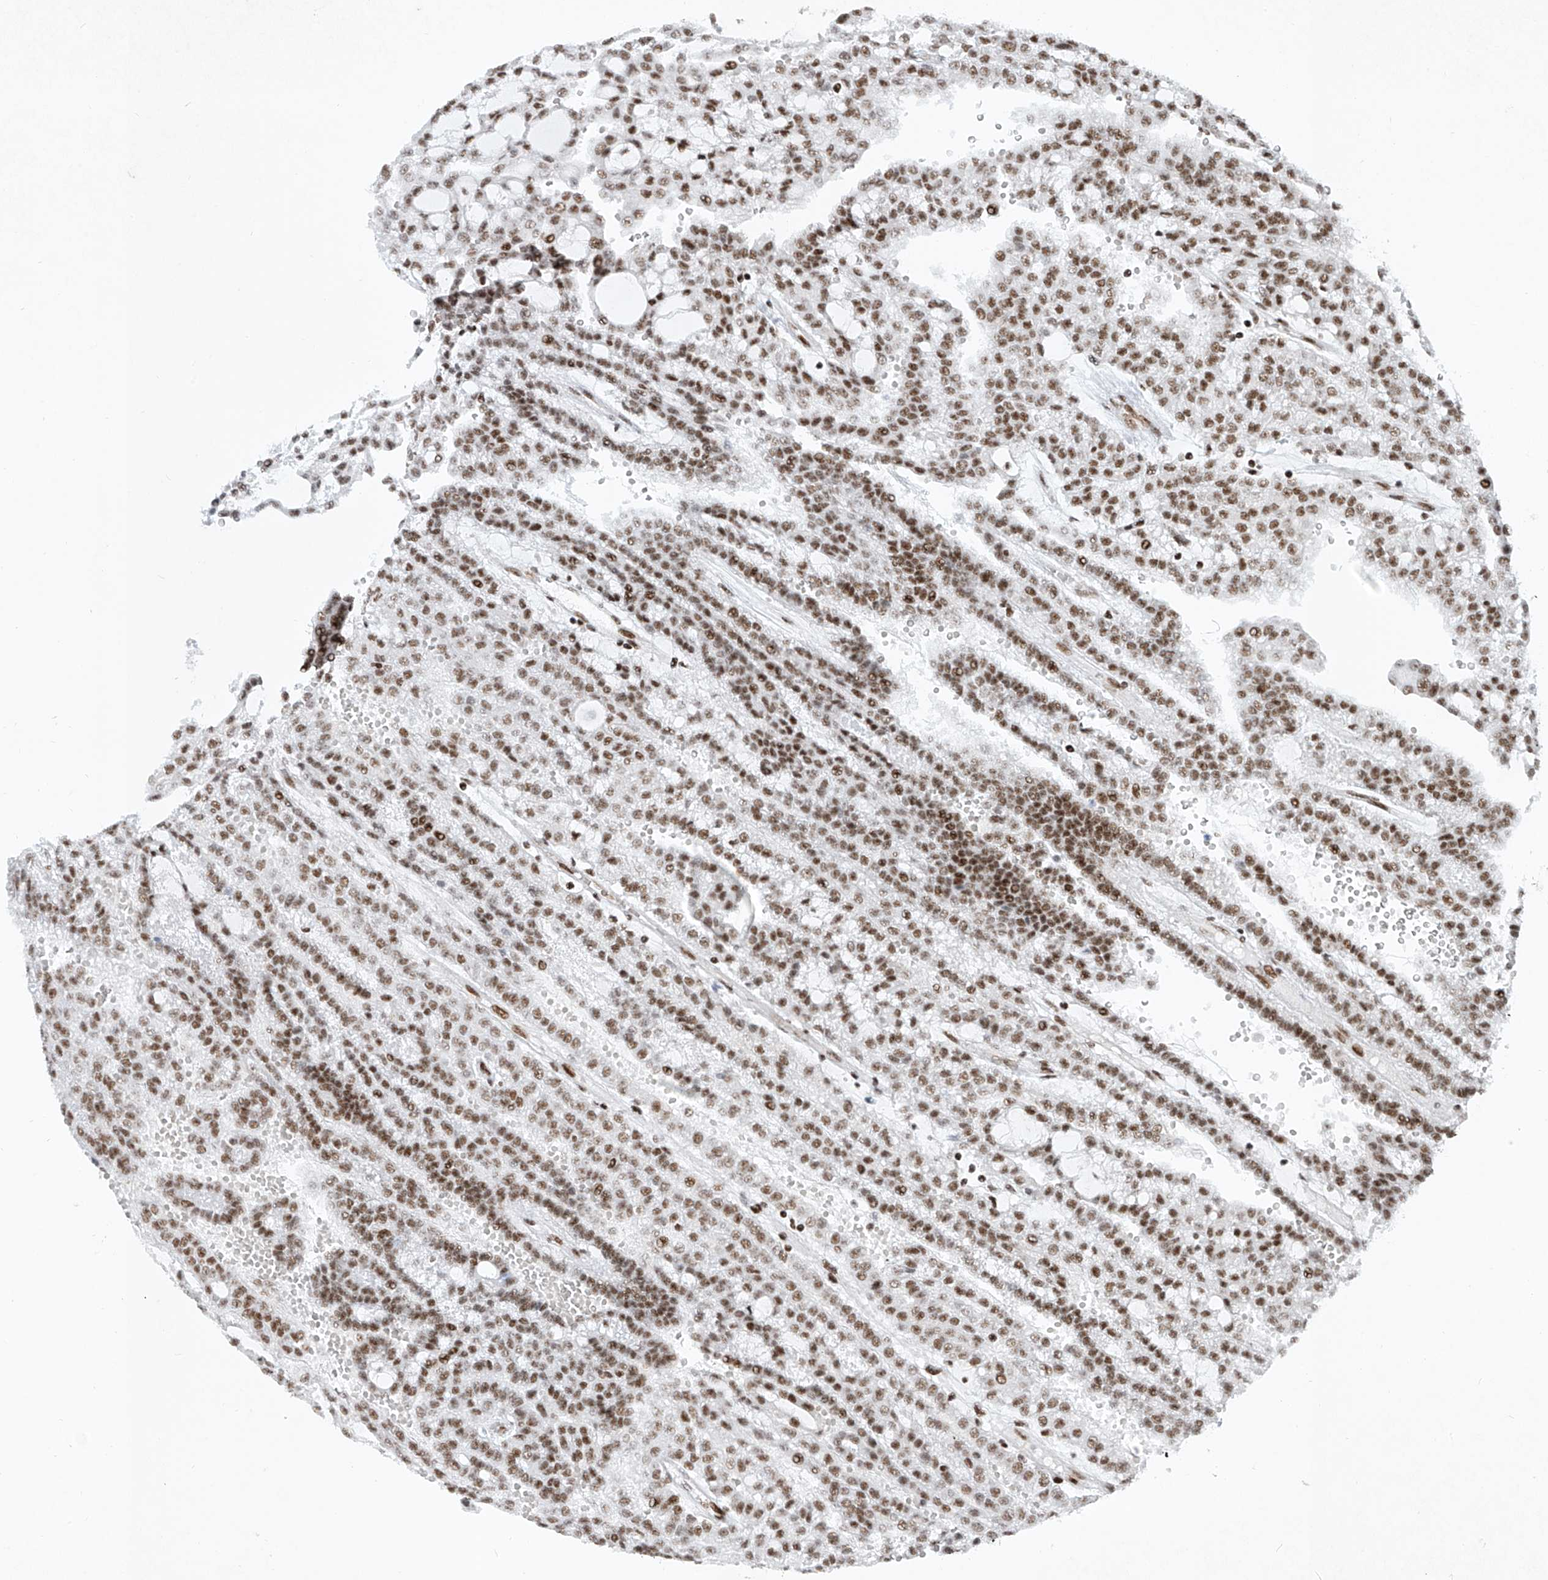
{"staining": {"intensity": "moderate", "quantity": ">75%", "location": "nuclear"}, "tissue": "renal cancer", "cell_type": "Tumor cells", "image_type": "cancer", "snomed": [{"axis": "morphology", "description": "Adenocarcinoma, NOS"}, {"axis": "topography", "description": "Kidney"}], "caption": "The immunohistochemical stain labels moderate nuclear staining in tumor cells of renal cancer tissue.", "gene": "TAF4", "patient": {"sex": "male", "age": 63}}